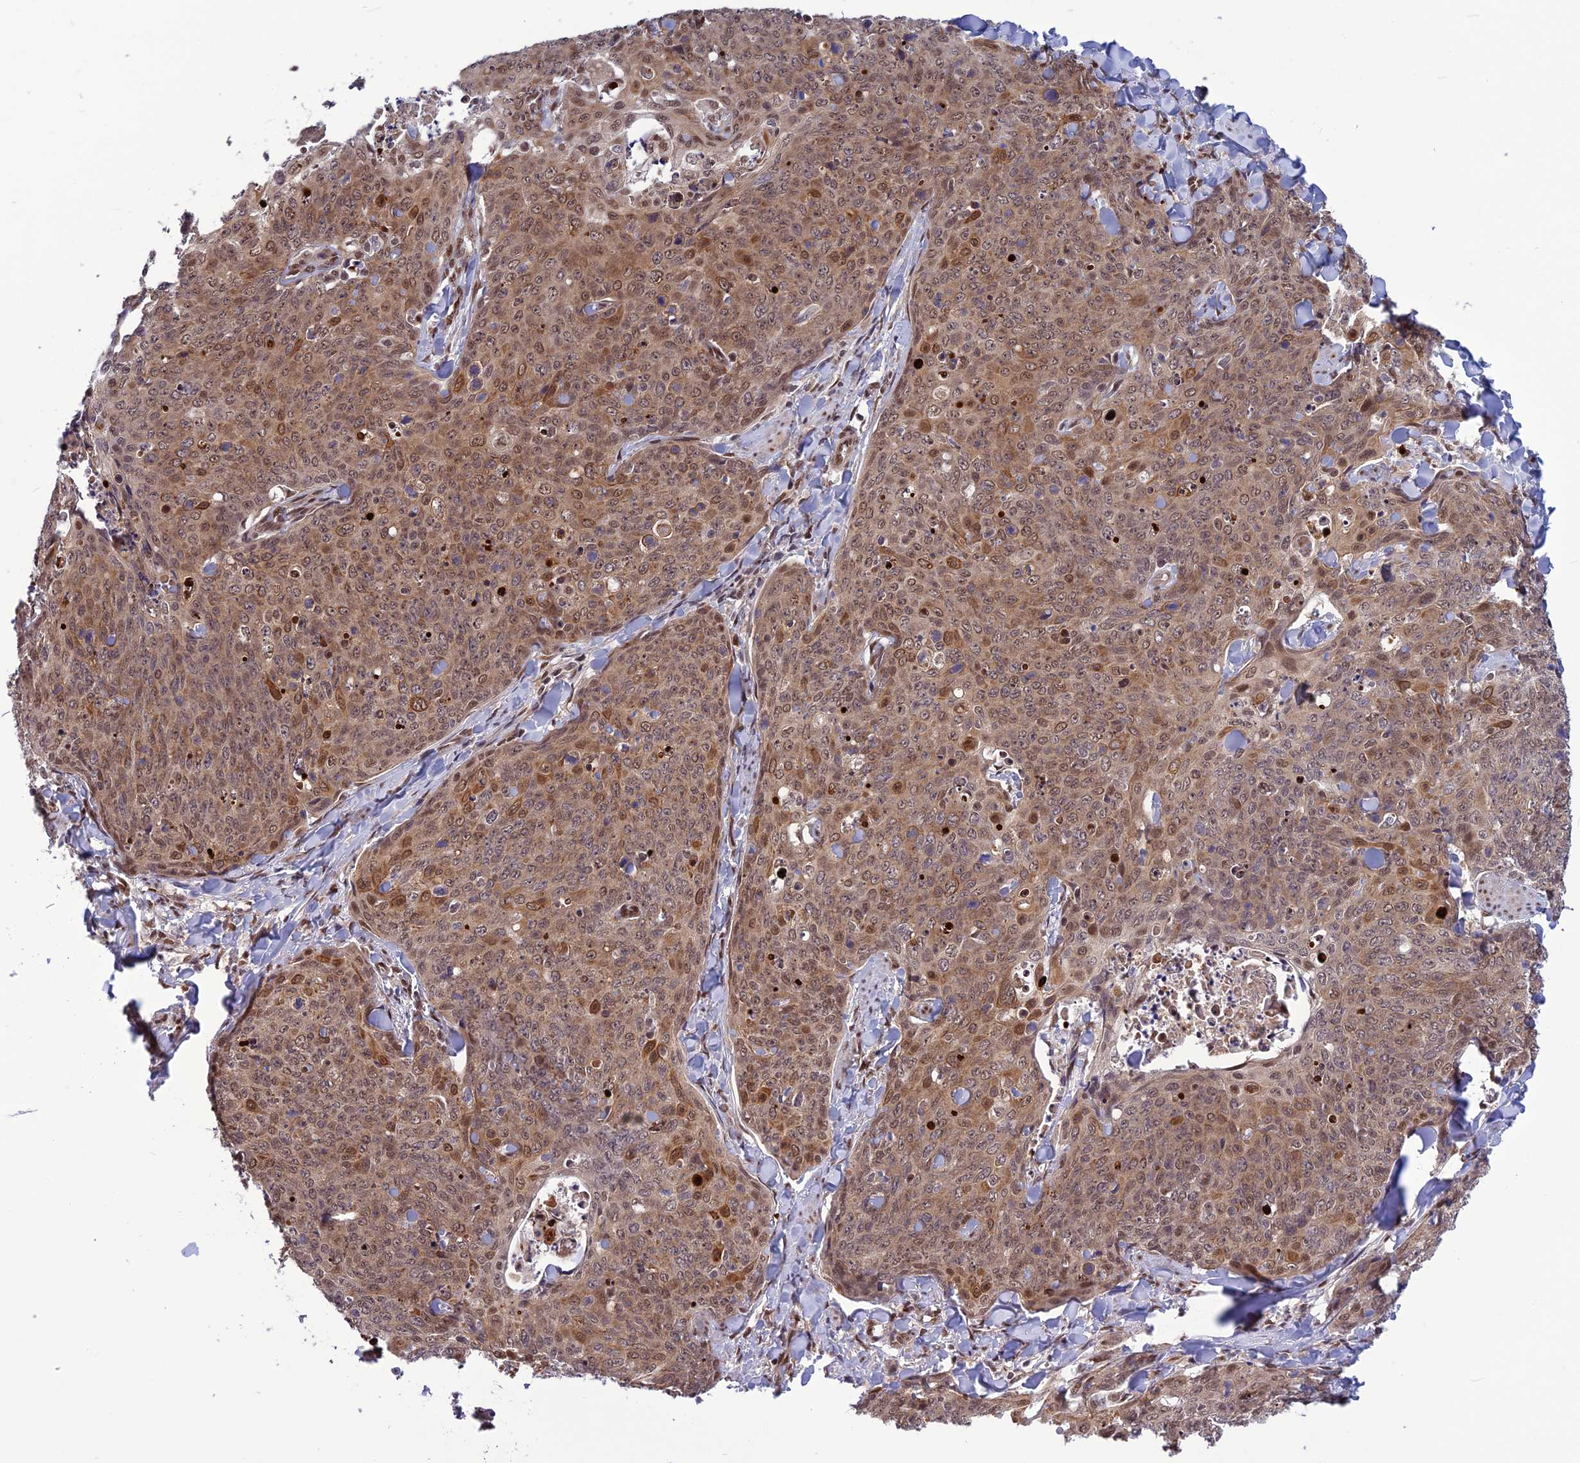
{"staining": {"intensity": "moderate", "quantity": ">75%", "location": "cytoplasmic/membranous,nuclear"}, "tissue": "skin cancer", "cell_type": "Tumor cells", "image_type": "cancer", "snomed": [{"axis": "morphology", "description": "Squamous cell carcinoma, NOS"}, {"axis": "topography", "description": "Skin"}, {"axis": "topography", "description": "Vulva"}], "caption": "Human skin squamous cell carcinoma stained with a protein marker displays moderate staining in tumor cells.", "gene": "RTRAF", "patient": {"sex": "female", "age": 85}}